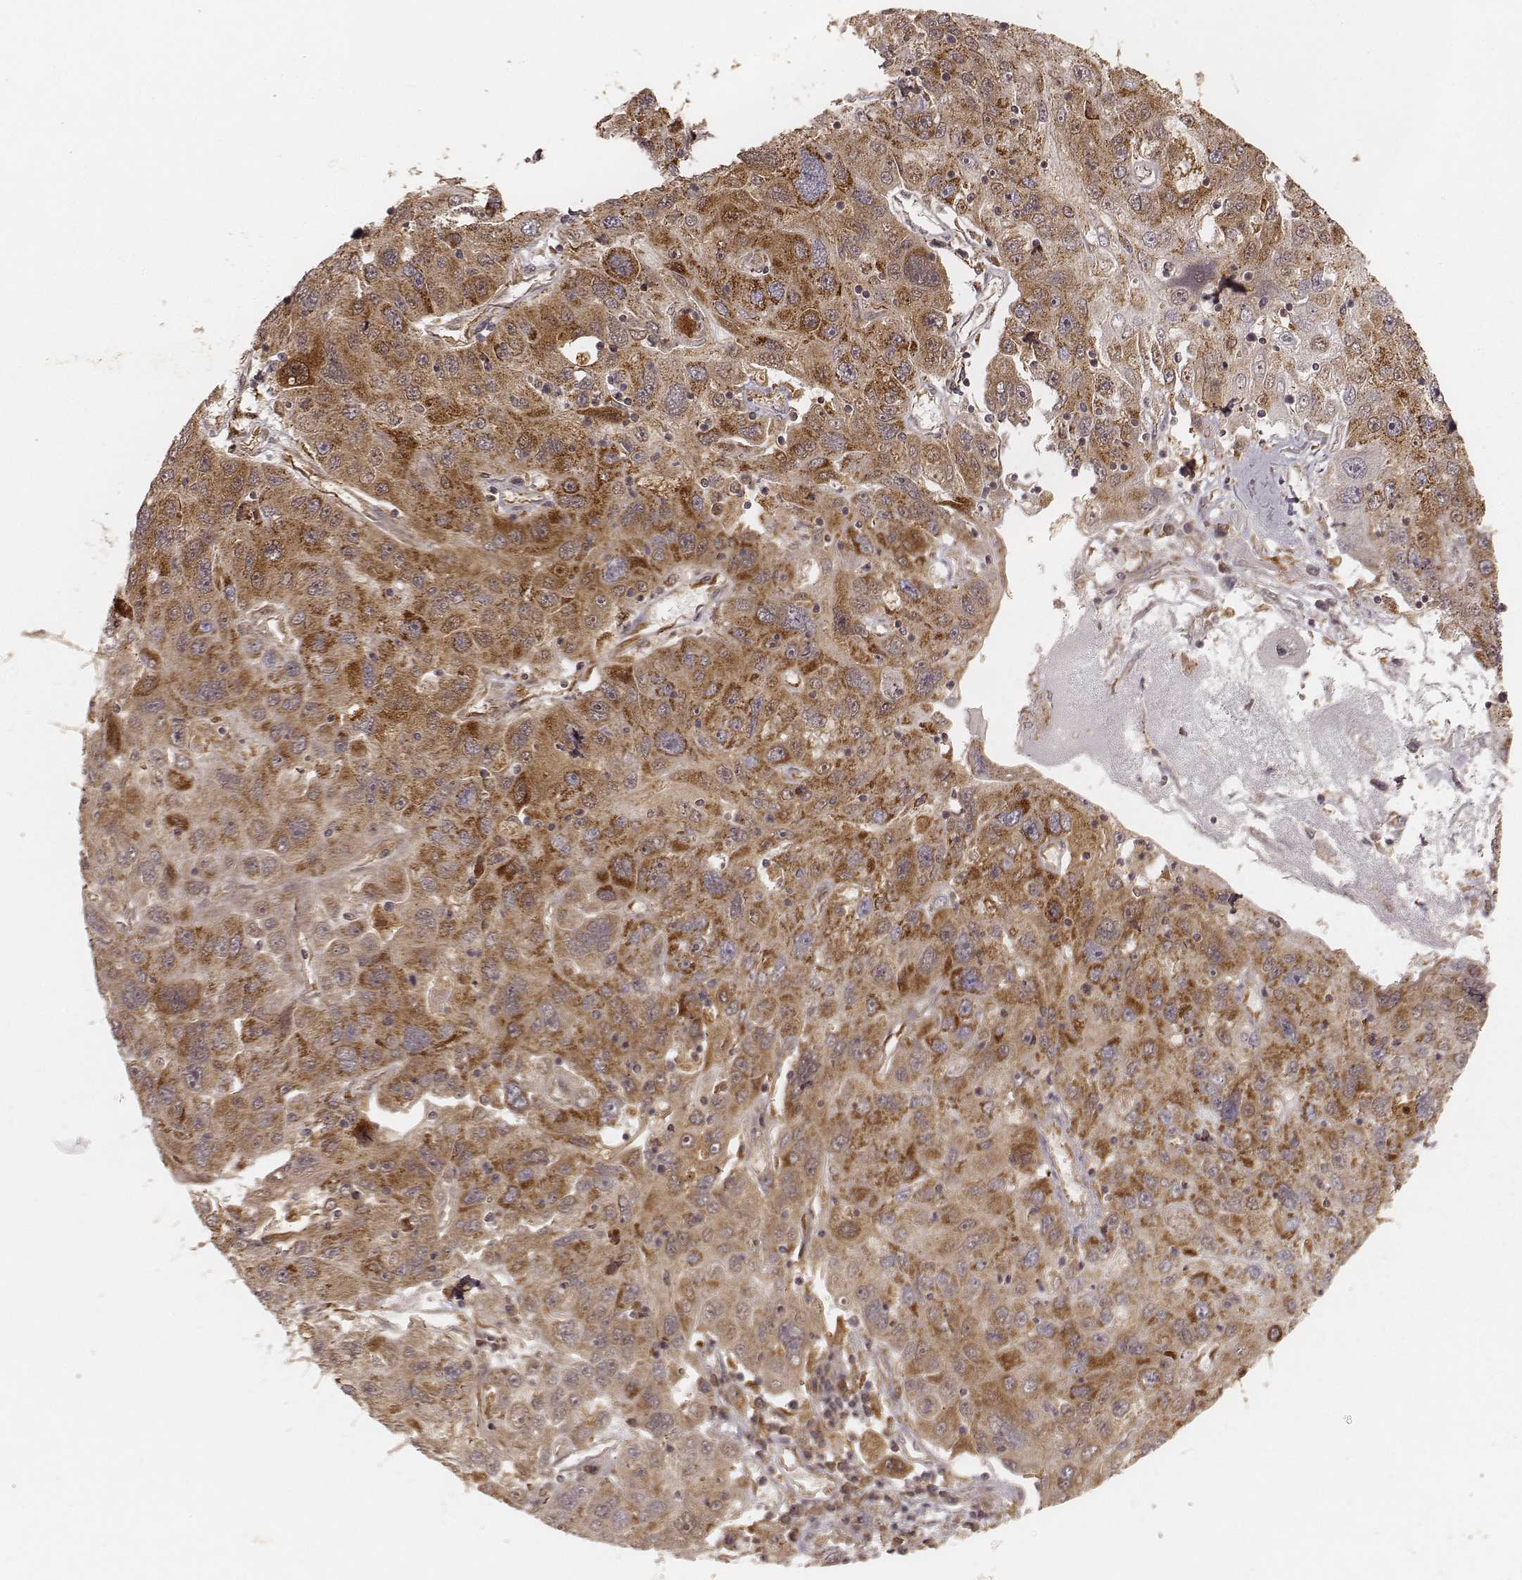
{"staining": {"intensity": "moderate", "quantity": ">75%", "location": "cytoplasmic/membranous"}, "tissue": "stomach cancer", "cell_type": "Tumor cells", "image_type": "cancer", "snomed": [{"axis": "morphology", "description": "Adenocarcinoma, NOS"}, {"axis": "topography", "description": "Stomach"}], "caption": "Stomach cancer stained with DAB (3,3'-diaminobenzidine) immunohistochemistry (IHC) demonstrates medium levels of moderate cytoplasmic/membranous positivity in about >75% of tumor cells.", "gene": "CS", "patient": {"sex": "male", "age": 56}}